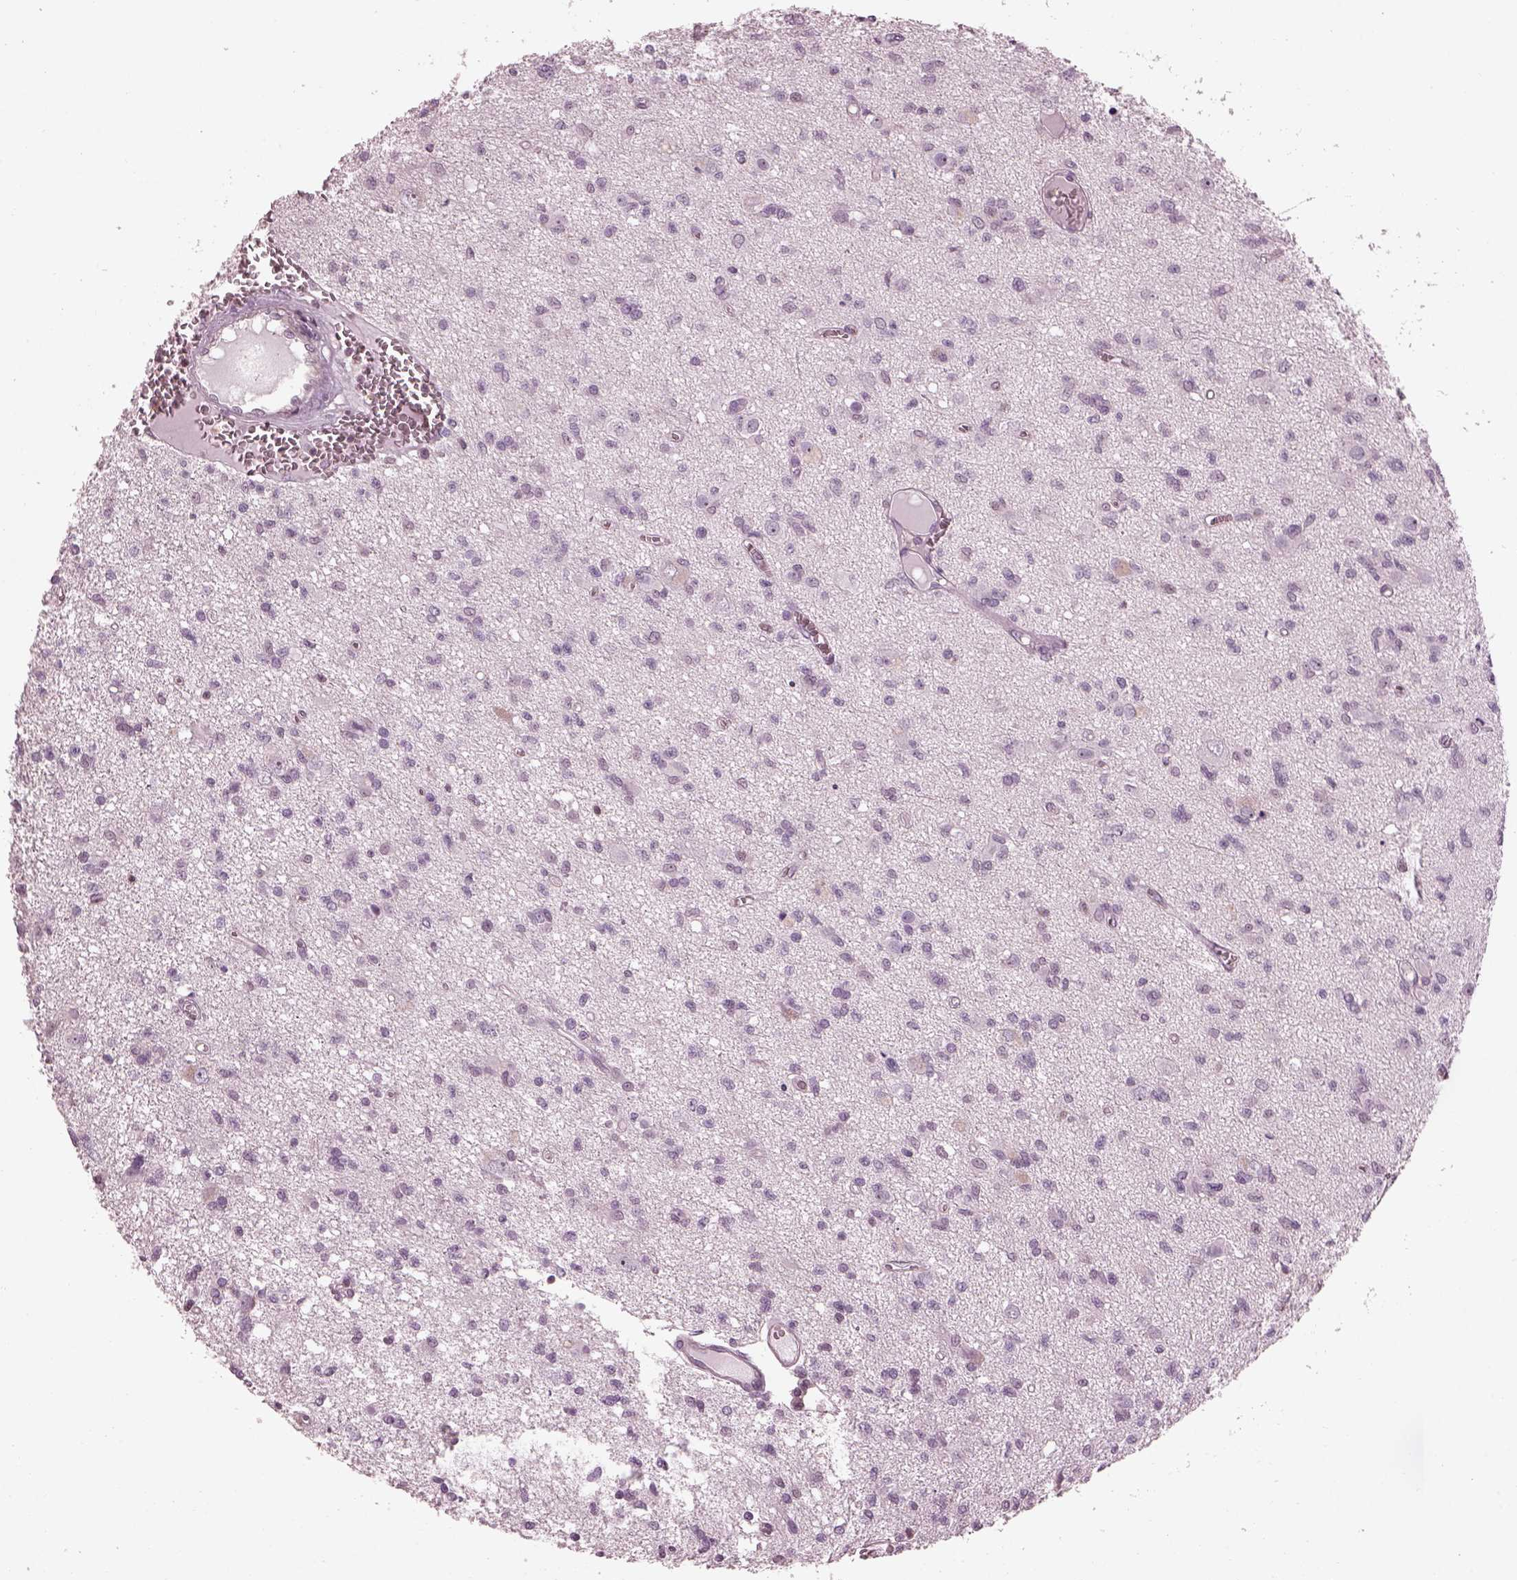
{"staining": {"intensity": "negative", "quantity": "none", "location": "none"}, "tissue": "glioma", "cell_type": "Tumor cells", "image_type": "cancer", "snomed": [{"axis": "morphology", "description": "Glioma, malignant, Low grade"}, {"axis": "topography", "description": "Brain"}], "caption": "Micrograph shows no significant protein expression in tumor cells of glioma.", "gene": "BFSP1", "patient": {"sex": "male", "age": 64}}